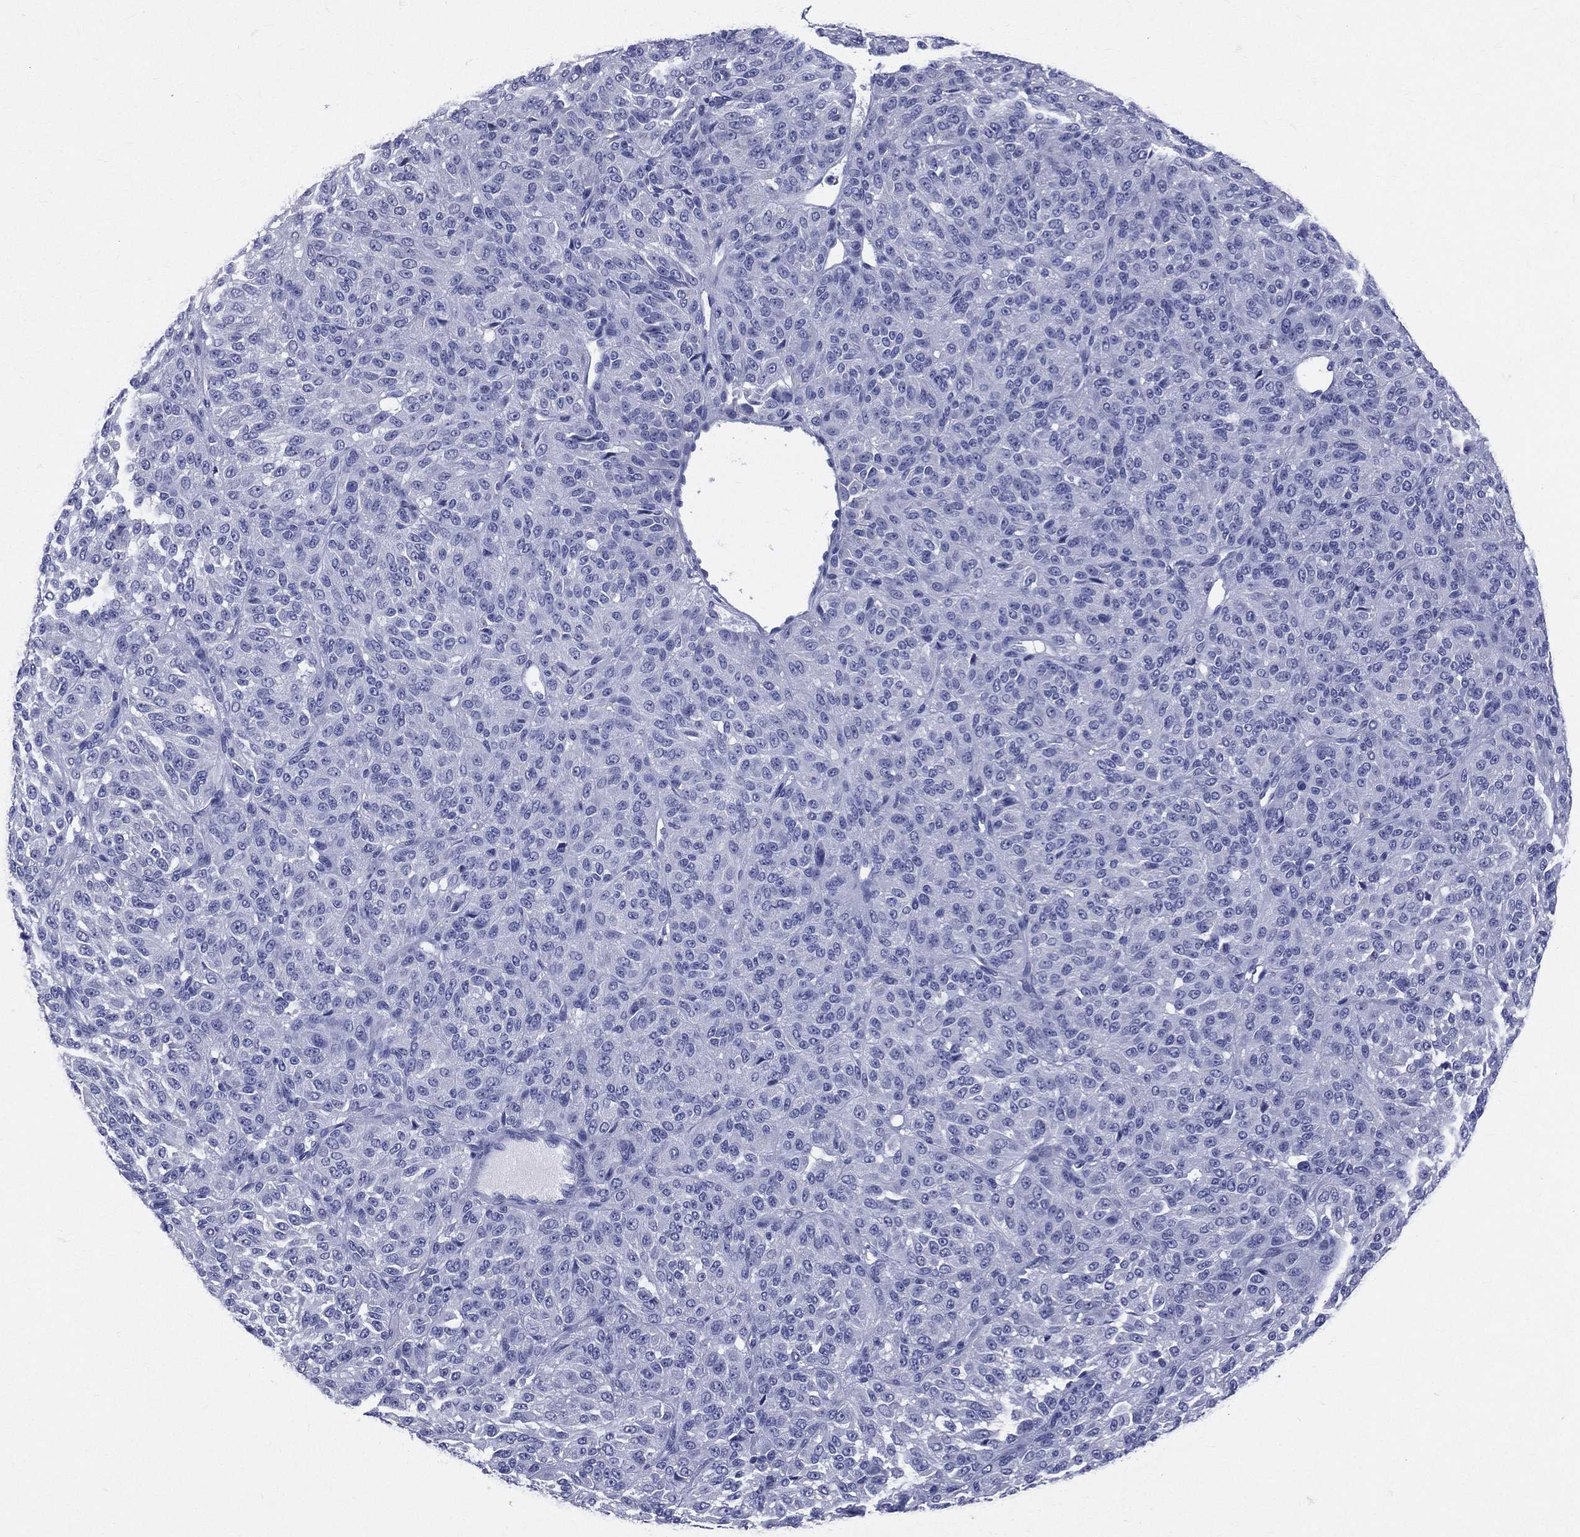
{"staining": {"intensity": "negative", "quantity": "none", "location": "none"}, "tissue": "melanoma", "cell_type": "Tumor cells", "image_type": "cancer", "snomed": [{"axis": "morphology", "description": "Malignant melanoma, Metastatic site"}, {"axis": "topography", "description": "Brain"}], "caption": "Tumor cells are negative for protein expression in human malignant melanoma (metastatic site).", "gene": "CYLC1", "patient": {"sex": "female", "age": 56}}